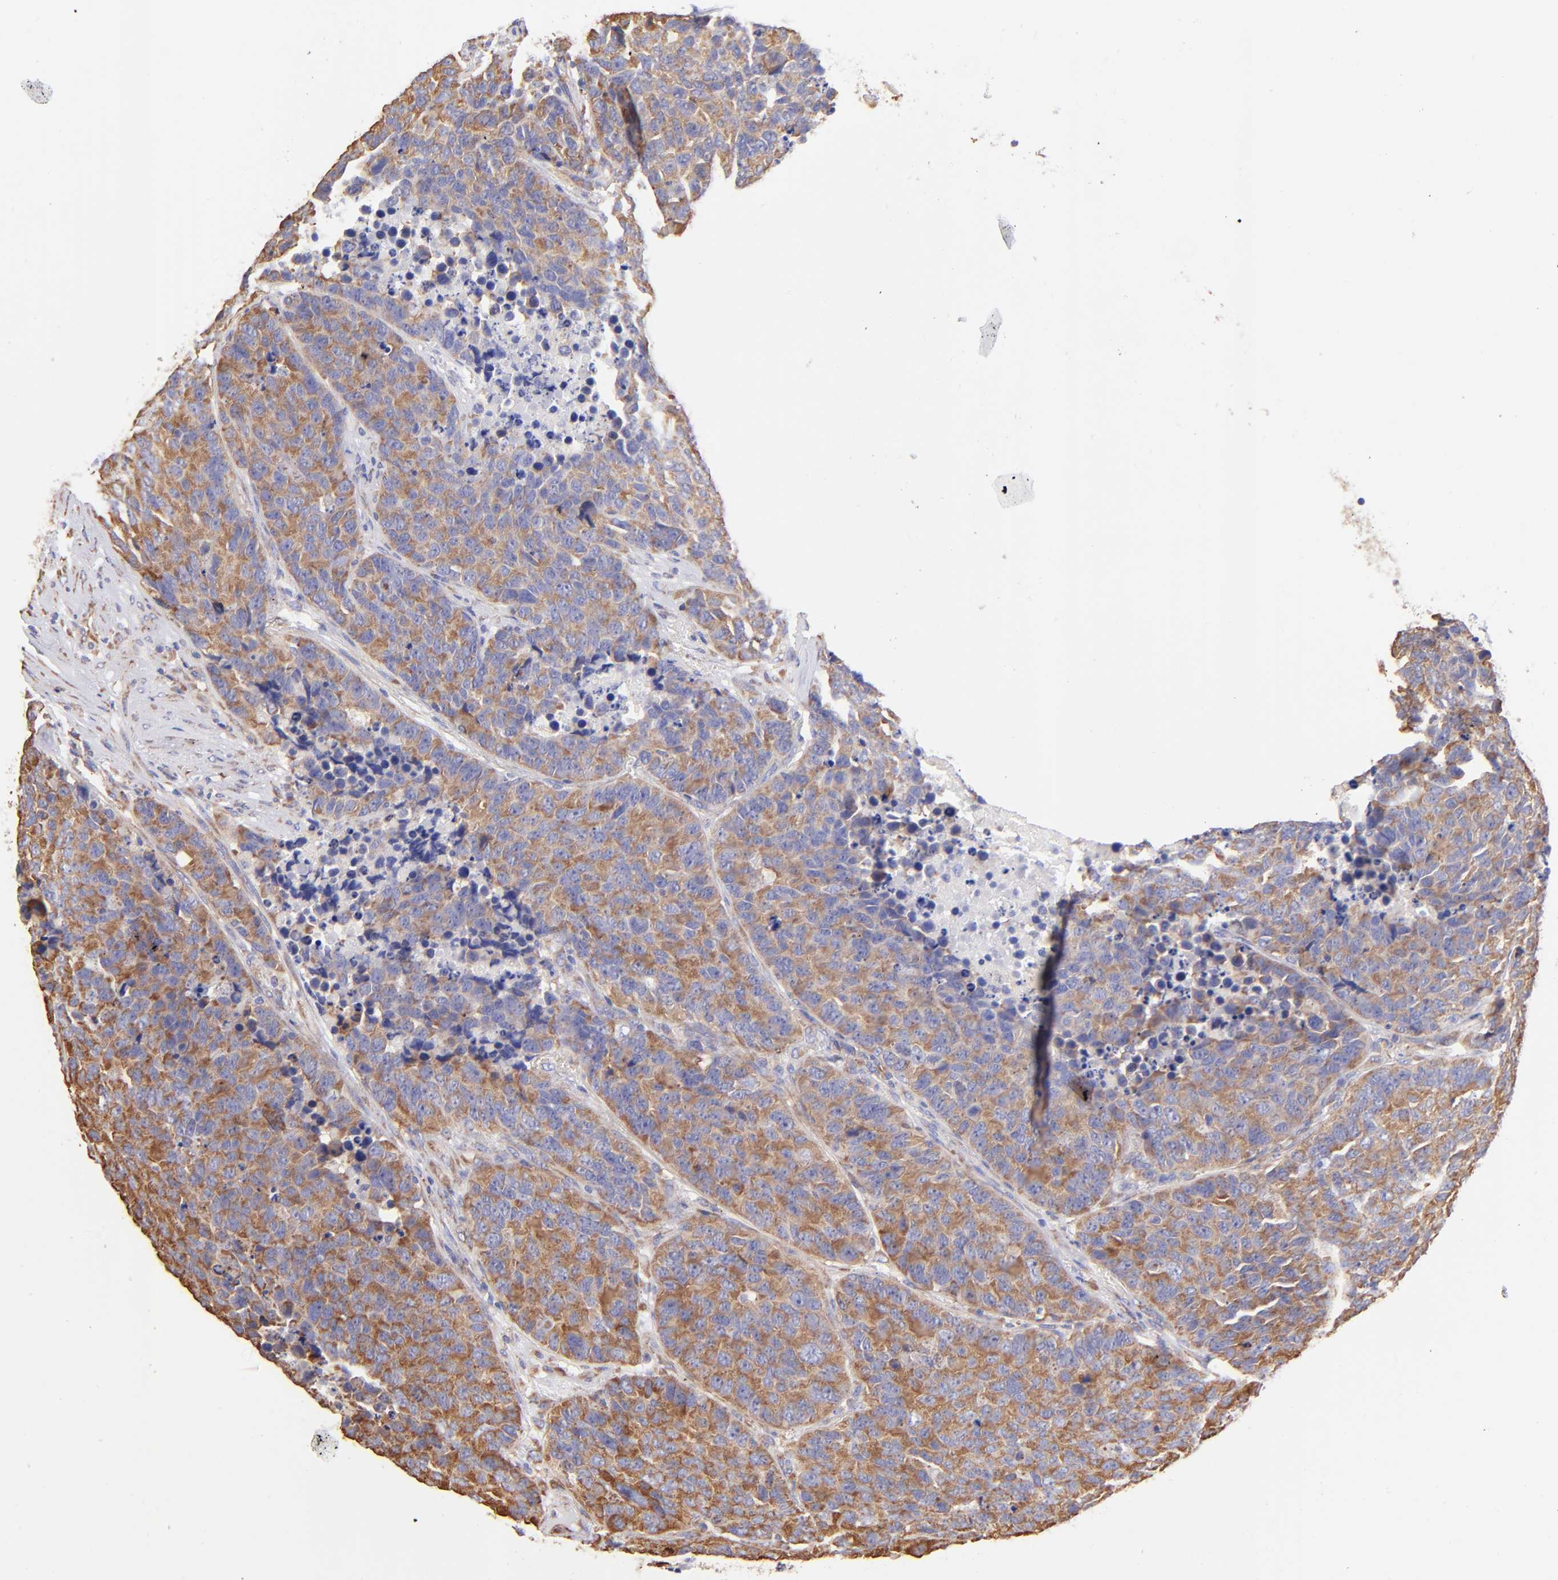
{"staining": {"intensity": "moderate", "quantity": ">75%", "location": "cytoplasmic/membranous"}, "tissue": "carcinoid", "cell_type": "Tumor cells", "image_type": "cancer", "snomed": [{"axis": "morphology", "description": "Carcinoid, malignant, NOS"}, {"axis": "topography", "description": "Lung"}], "caption": "Human malignant carcinoid stained with a protein marker displays moderate staining in tumor cells.", "gene": "RPL30", "patient": {"sex": "male", "age": 60}}